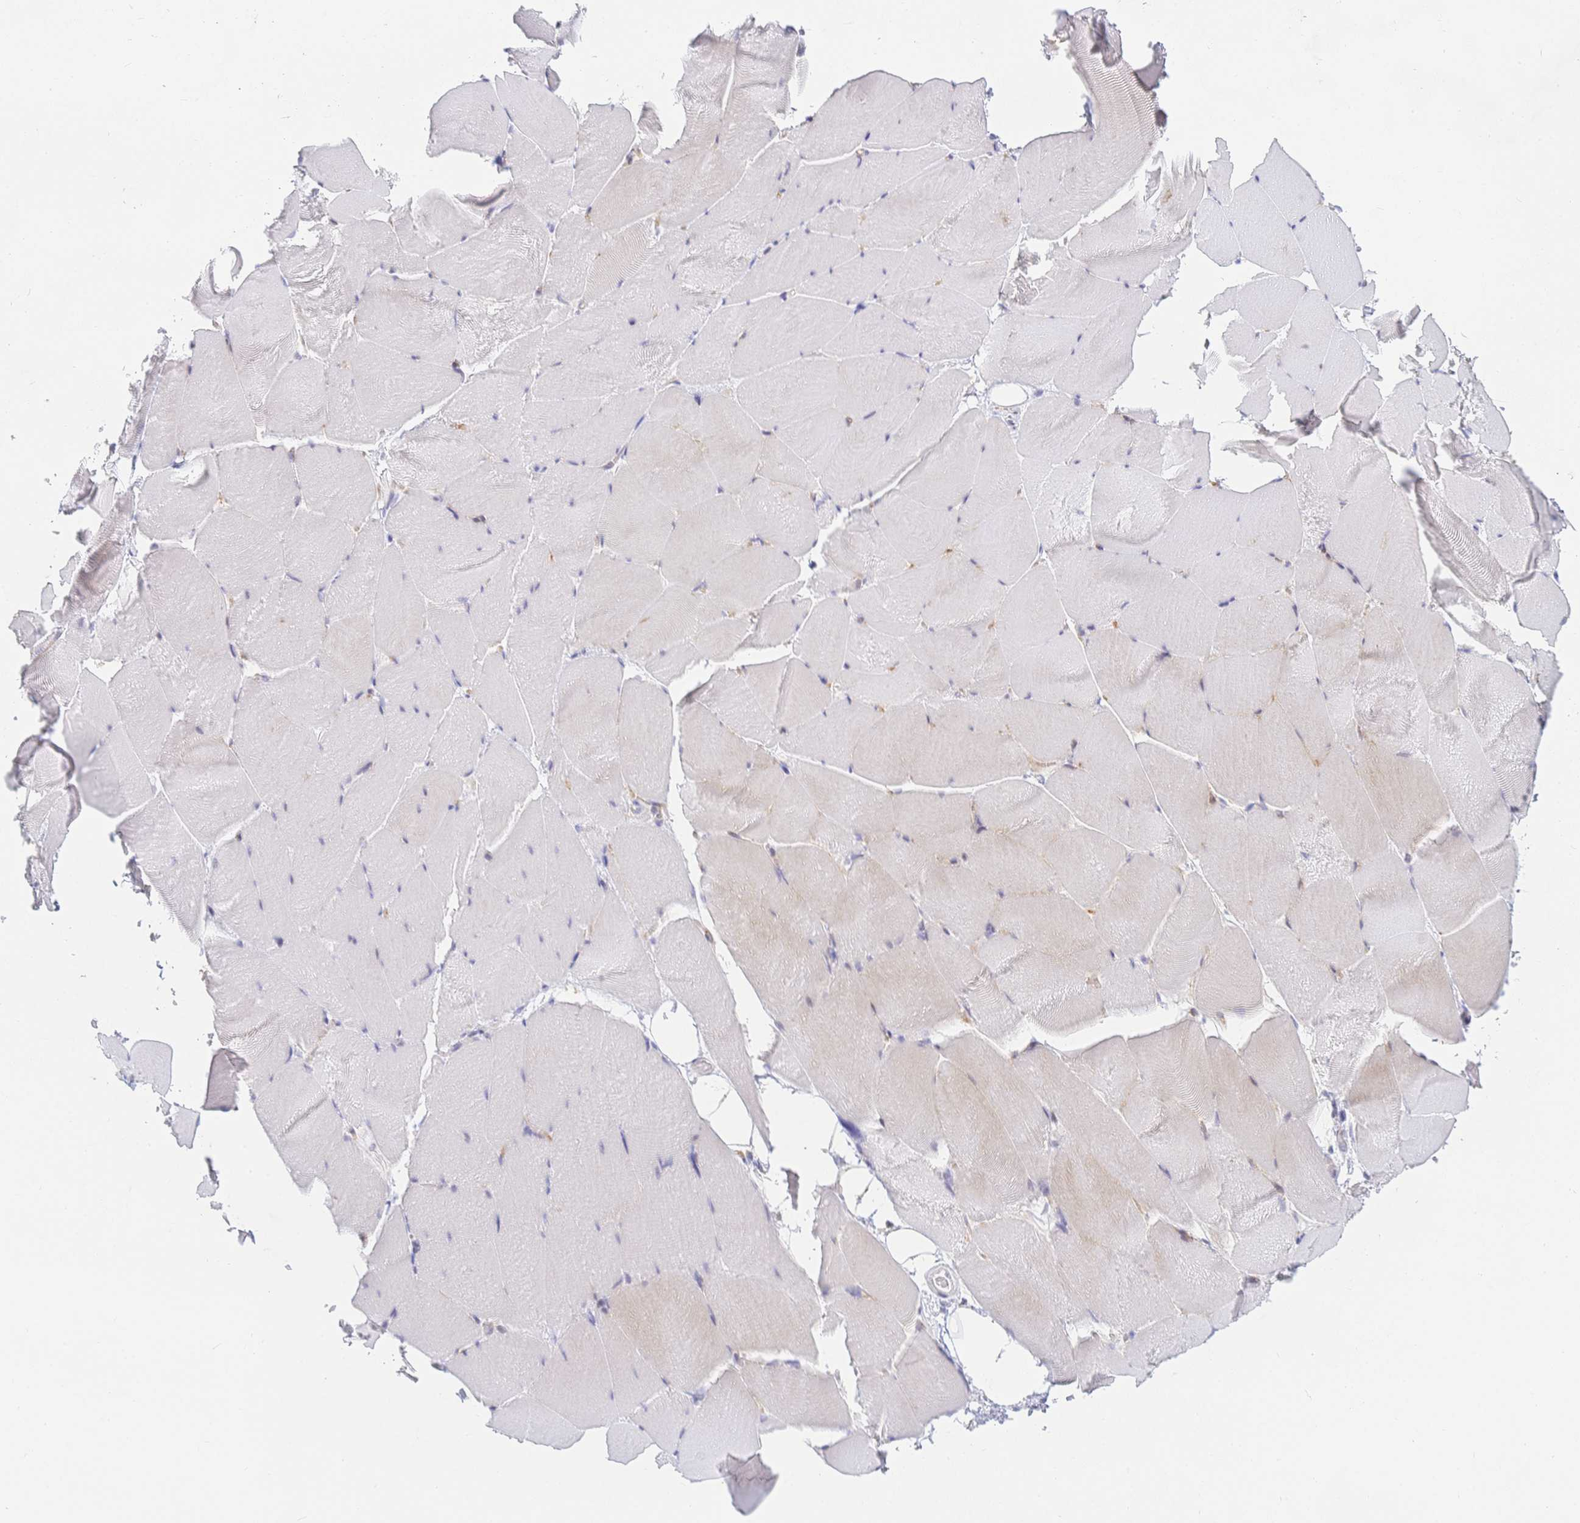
{"staining": {"intensity": "negative", "quantity": "none", "location": "none"}, "tissue": "skeletal muscle", "cell_type": "Myocytes", "image_type": "normal", "snomed": [{"axis": "morphology", "description": "Normal tissue, NOS"}, {"axis": "topography", "description": "Skeletal muscle"}], "caption": "Skeletal muscle was stained to show a protein in brown. There is no significant staining in myocytes. The staining was performed using DAB (3,3'-diaminobenzidine) to visualize the protein expression in brown, while the nuclei were stained in blue with hematoxylin (Magnification: 20x).", "gene": "CR2", "patient": {"sex": "female", "age": 64}}